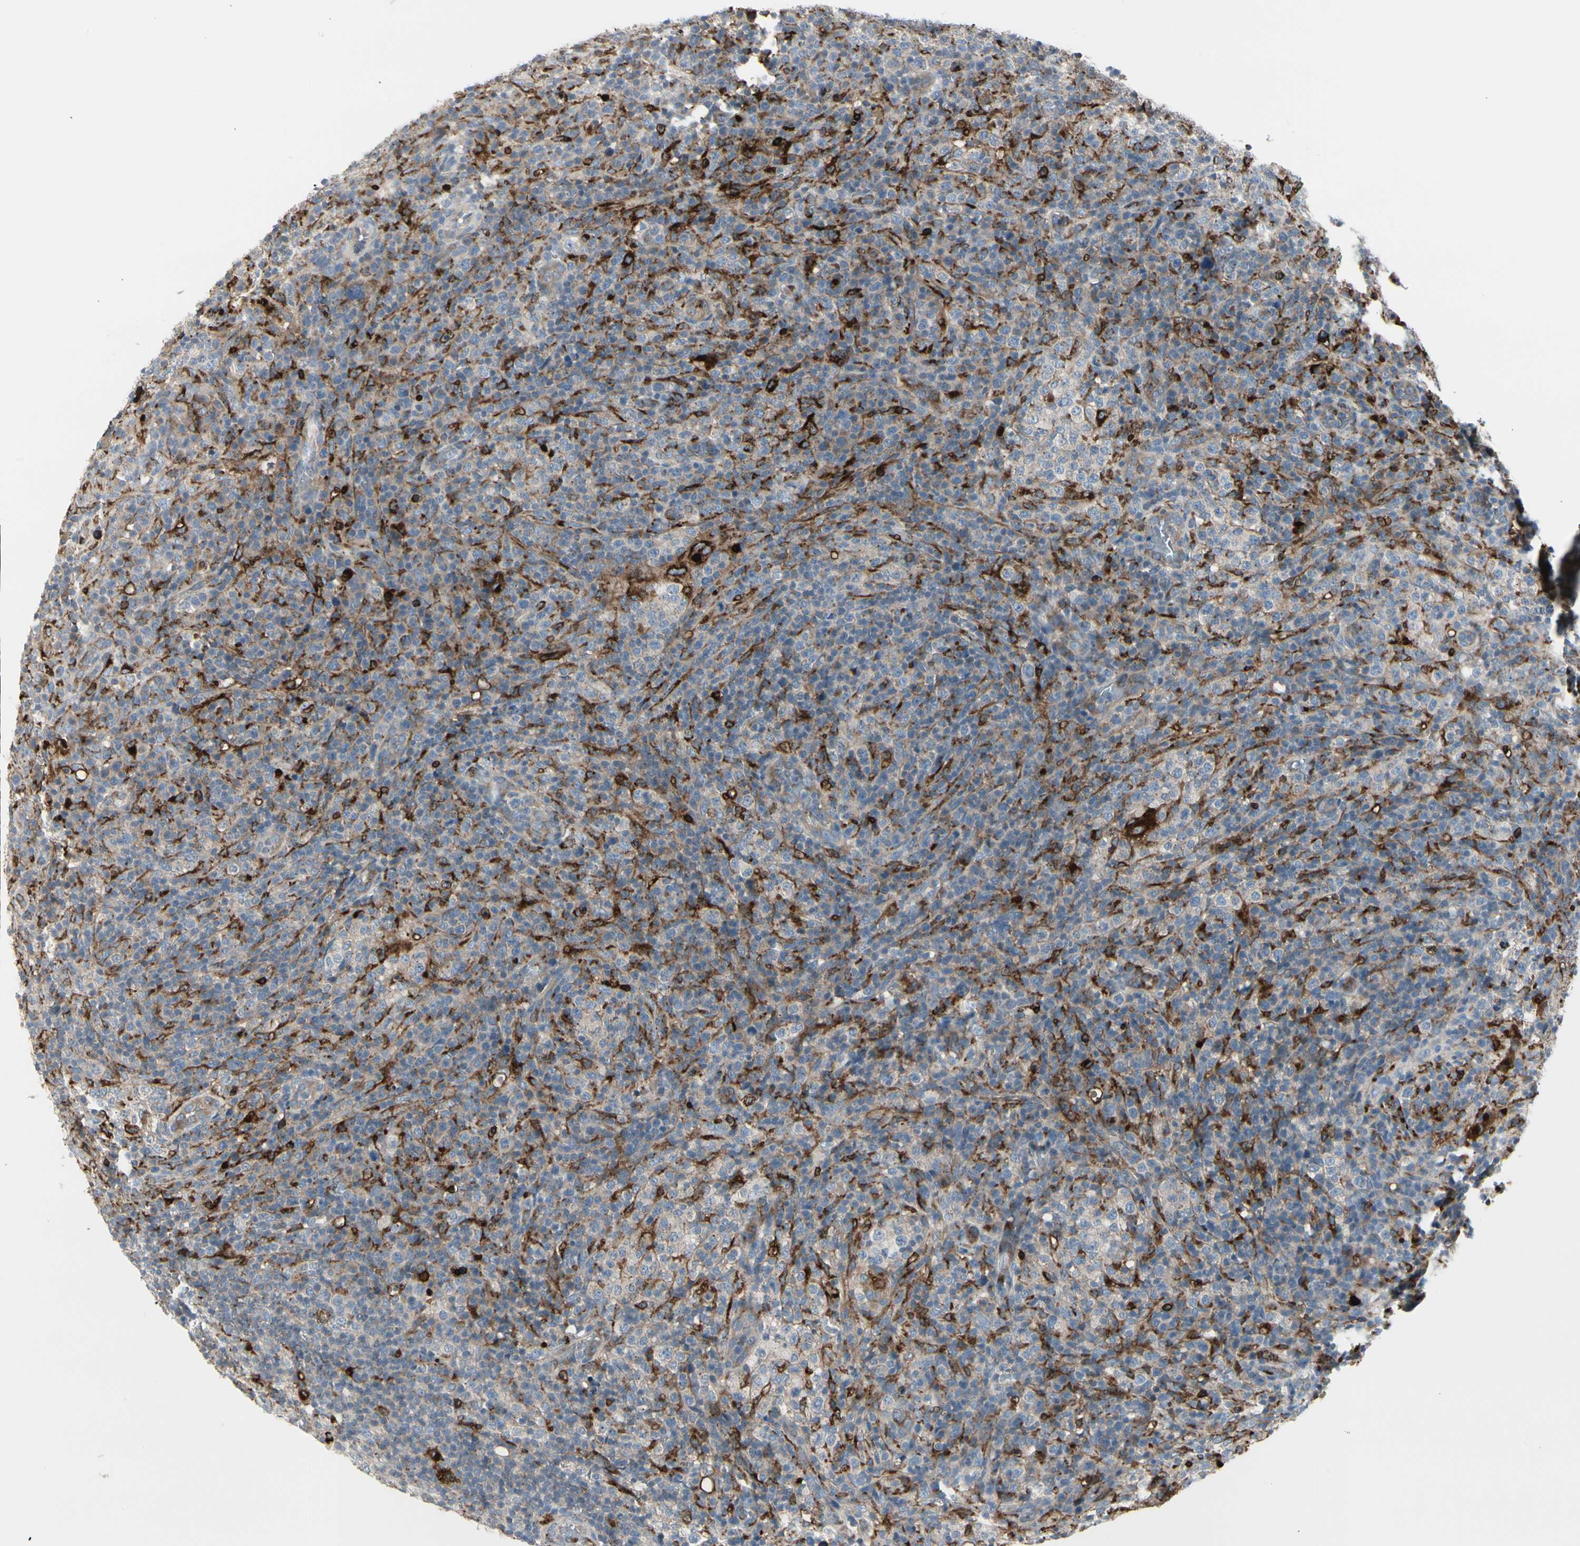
{"staining": {"intensity": "negative", "quantity": "none", "location": "none"}, "tissue": "lymphoma", "cell_type": "Tumor cells", "image_type": "cancer", "snomed": [{"axis": "morphology", "description": "Malignant lymphoma, non-Hodgkin's type, High grade"}, {"axis": "topography", "description": "Lymph node"}], "caption": "Photomicrograph shows no protein staining in tumor cells of high-grade malignant lymphoma, non-Hodgkin's type tissue.", "gene": "ATP6V1B2", "patient": {"sex": "female", "age": 76}}